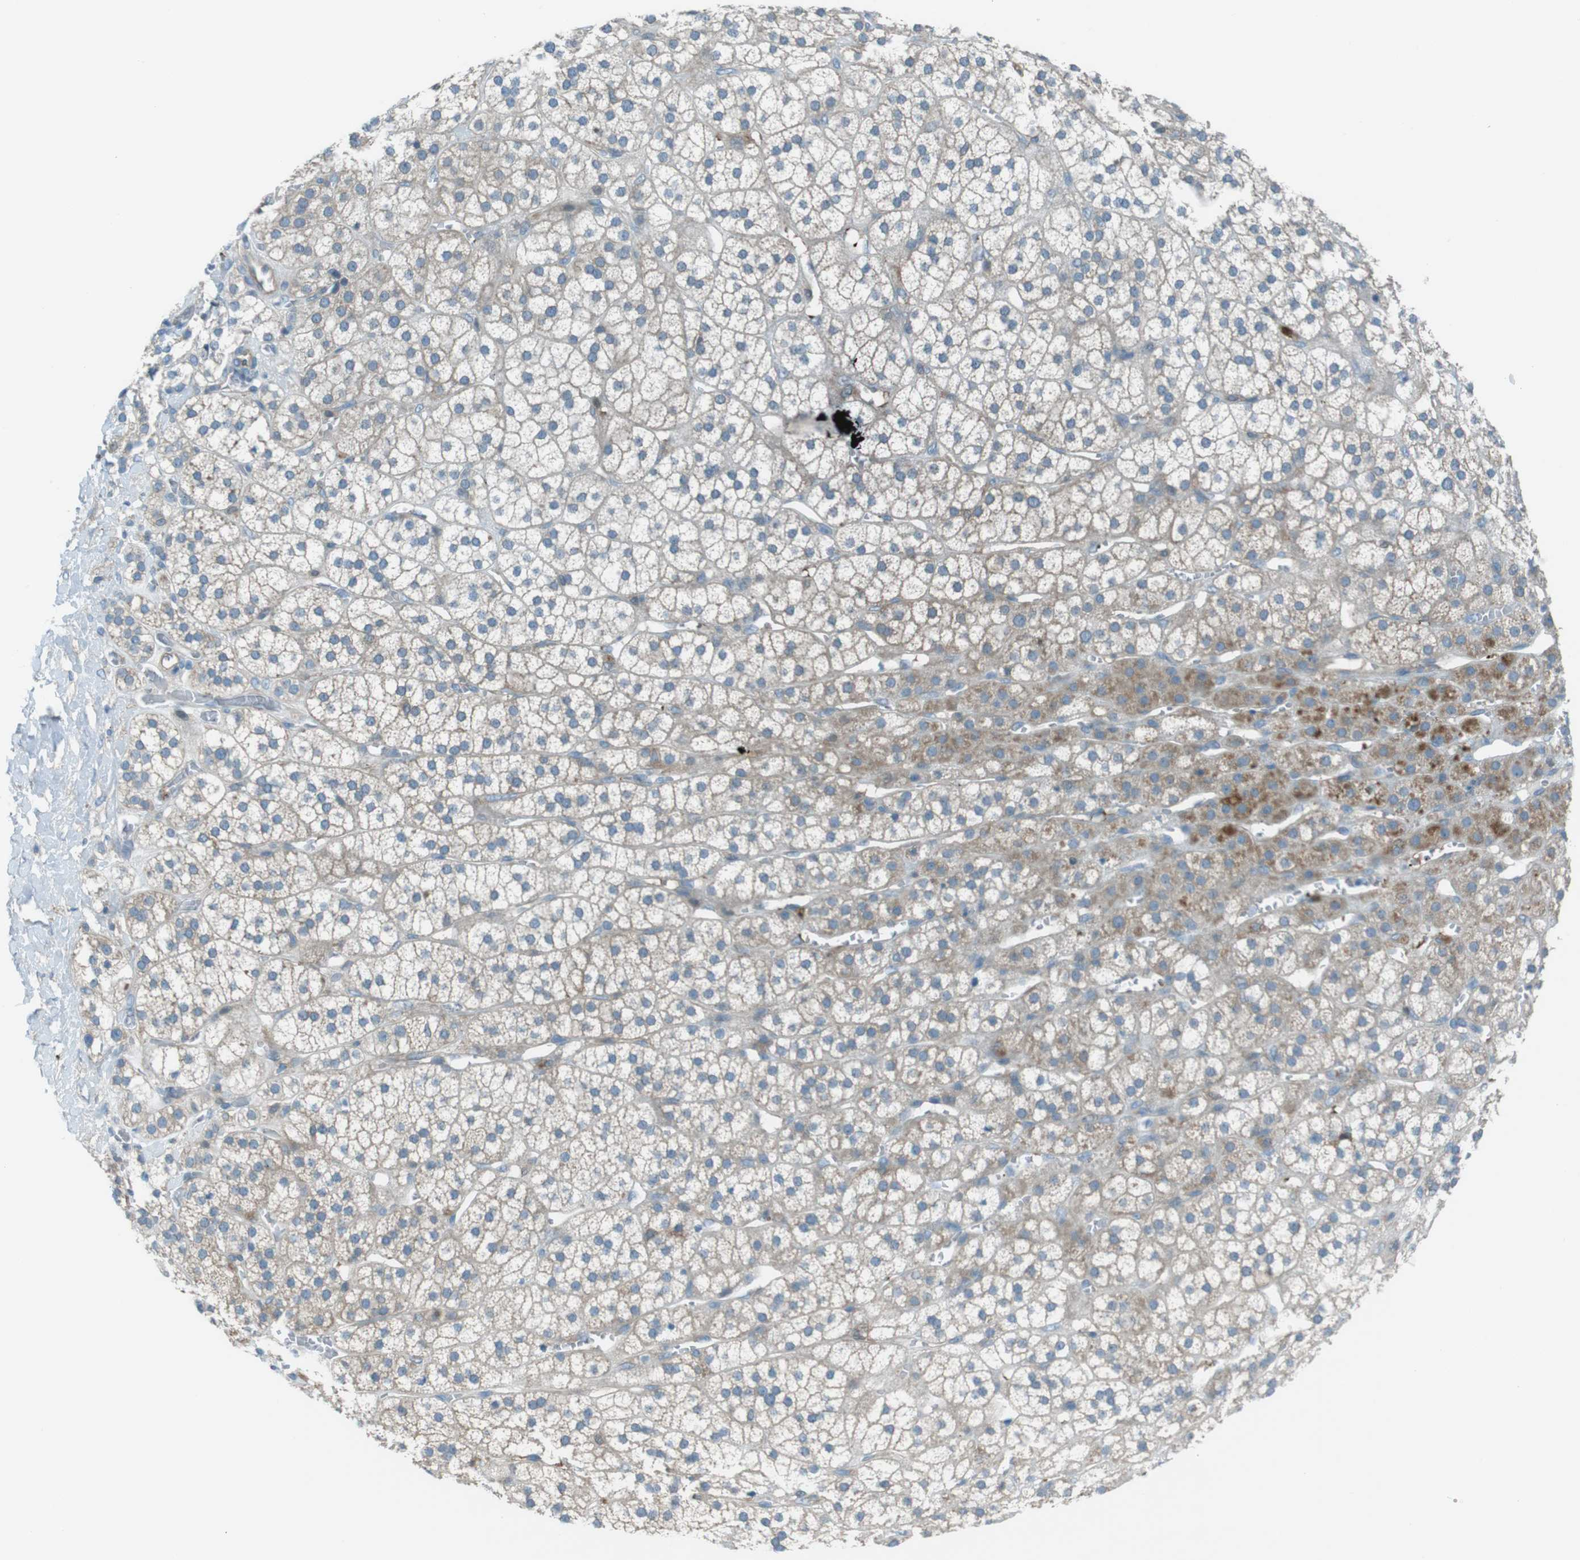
{"staining": {"intensity": "moderate", "quantity": ">75%", "location": "cytoplasmic/membranous"}, "tissue": "adrenal gland", "cell_type": "Glandular cells", "image_type": "normal", "snomed": [{"axis": "morphology", "description": "Normal tissue, NOS"}, {"axis": "topography", "description": "Adrenal gland"}], "caption": "Adrenal gland stained with a protein marker demonstrates moderate staining in glandular cells.", "gene": "TMEM41B", "patient": {"sex": "male", "age": 56}}